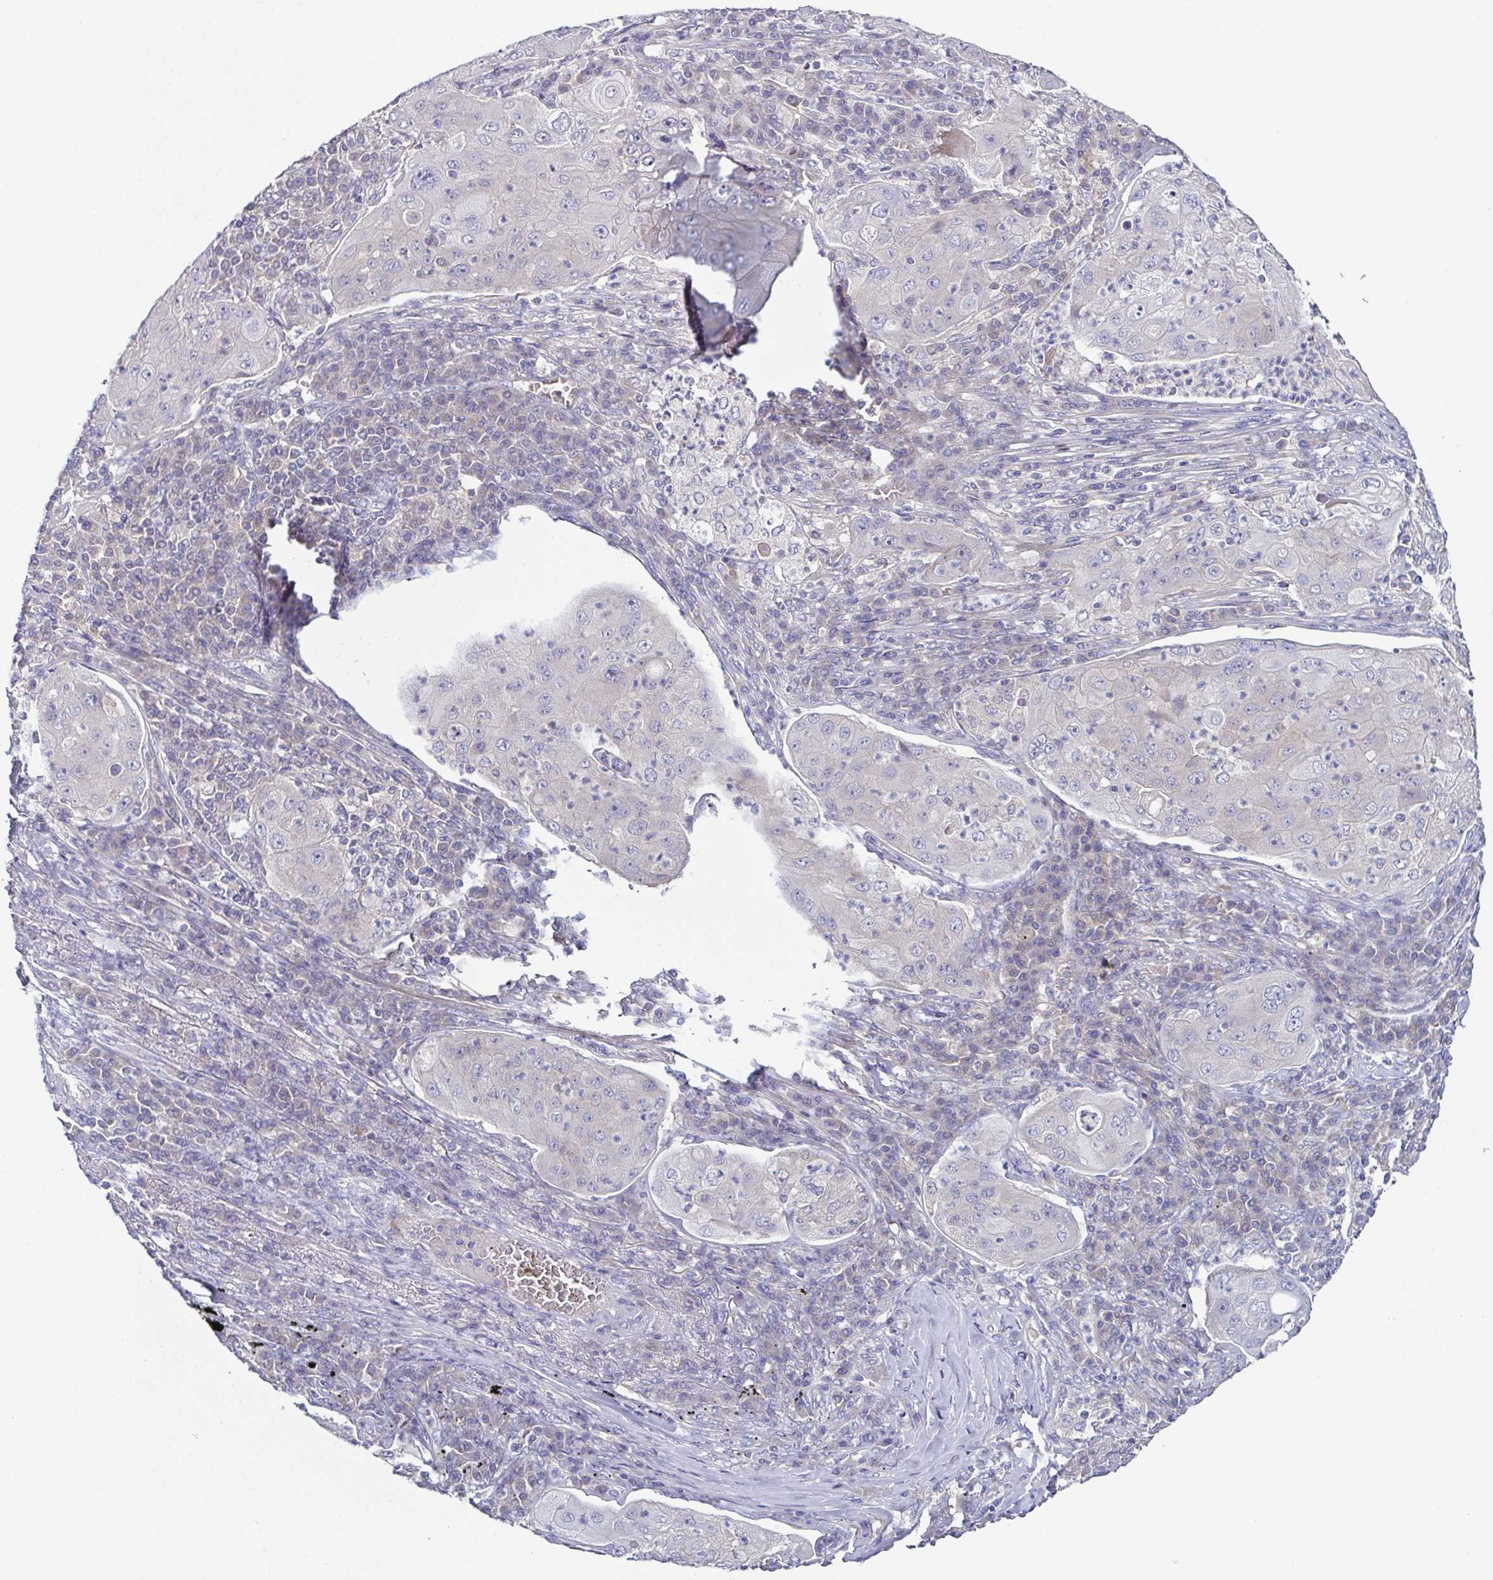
{"staining": {"intensity": "negative", "quantity": "none", "location": "none"}, "tissue": "lung cancer", "cell_type": "Tumor cells", "image_type": "cancer", "snomed": [{"axis": "morphology", "description": "Squamous cell carcinoma, NOS"}, {"axis": "topography", "description": "Lung"}], "caption": "Human lung squamous cell carcinoma stained for a protein using immunohistochemistry reveals no staining in tumor cells.", "gene": "CFAP97D1", "patient": {"sex": "female", "age": 59}}